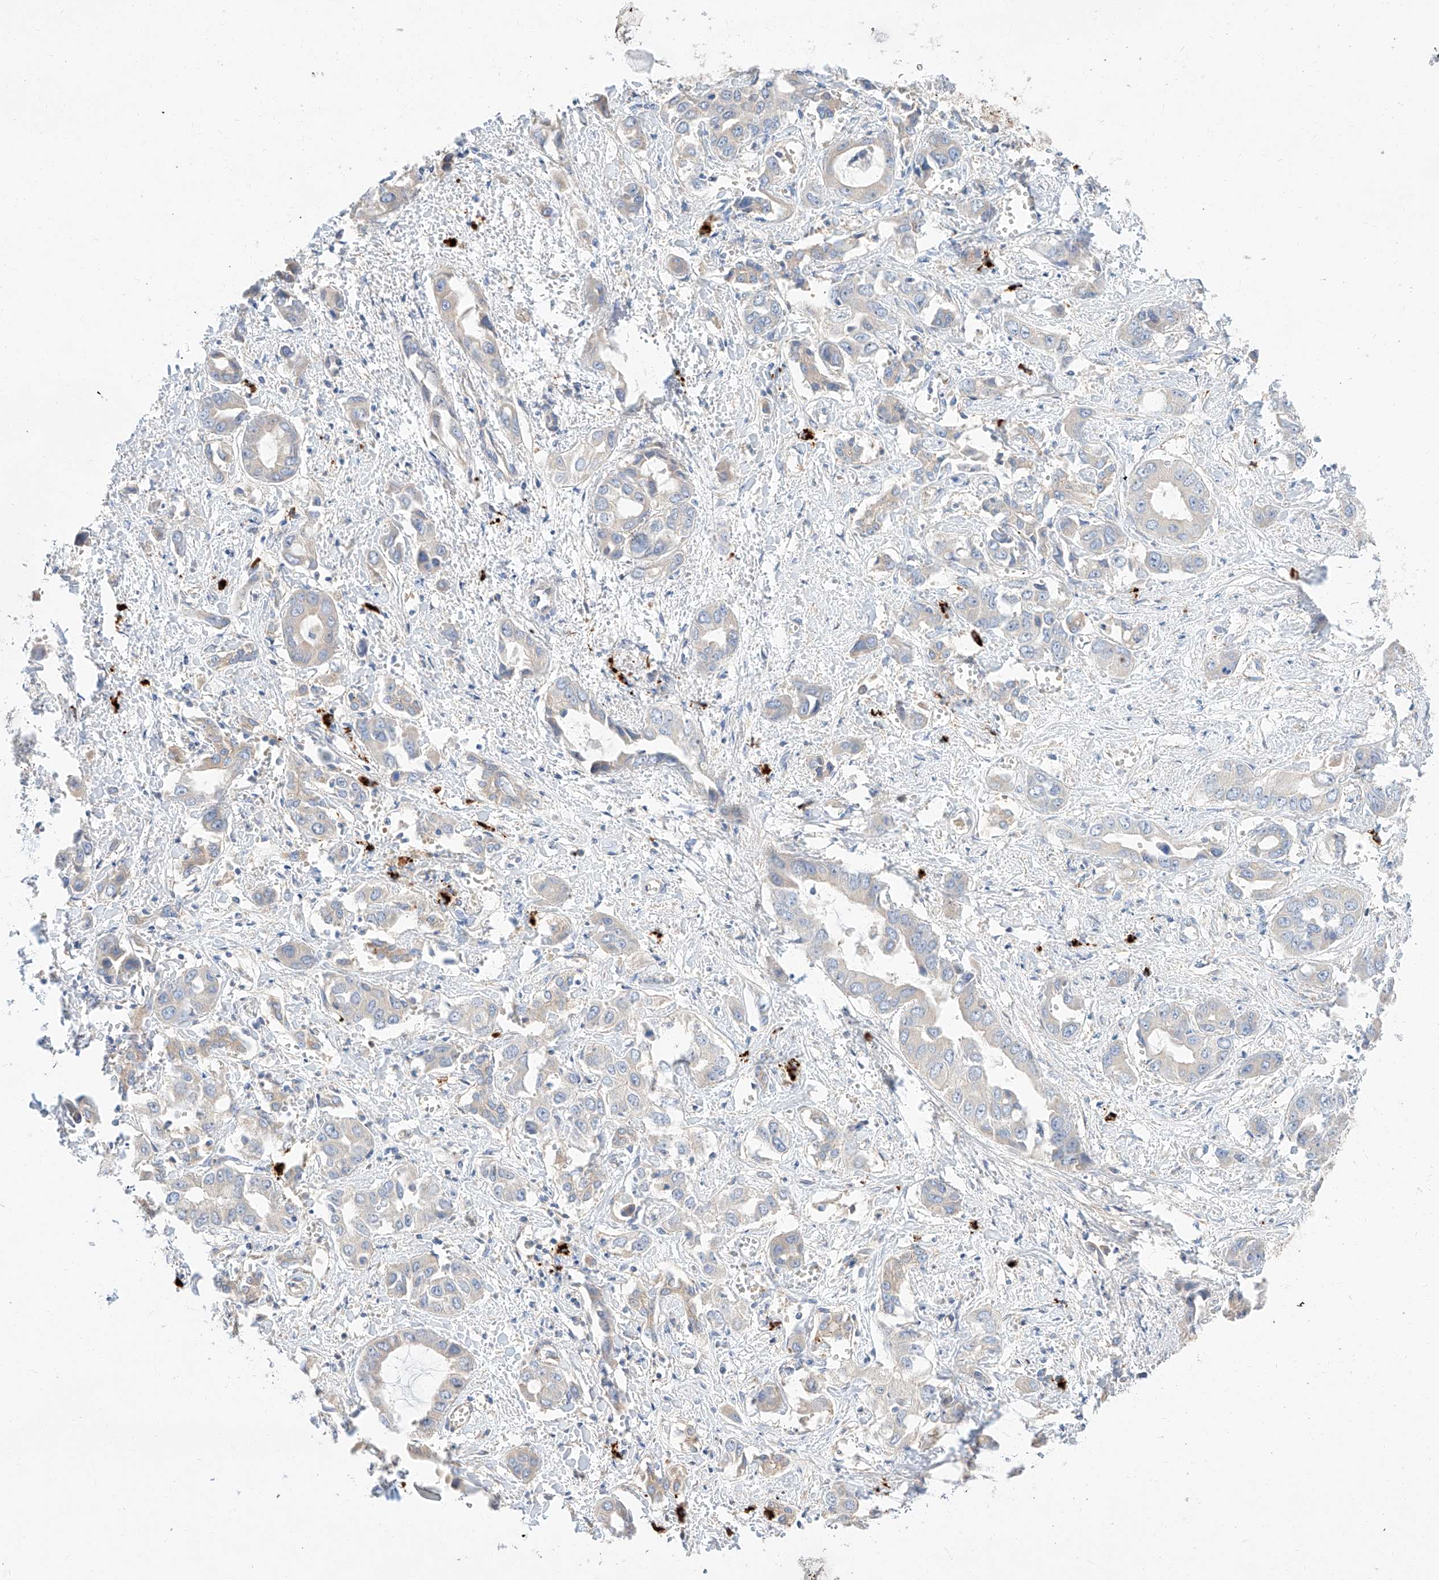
{"staining": {"intensity": "negative", "quantity": "none", "location": "none"}, "tissue": "liver cancer", "cell_type": "Tumor cells", "image_type": "cancer", "snomed": [{"axis": "morphology", "description": "Cholangiocarcinoma"}, {"axis": "topography", "description": "Liver"}], "caption": "IHC image of cholangiocarcinoma (liver) stained for a protein (brown), which demonstrates no staining in tumor cells. Nuclei are stained in blue.", "gene": "GLMN", "patient": {"sex": "female", "age": 52}}